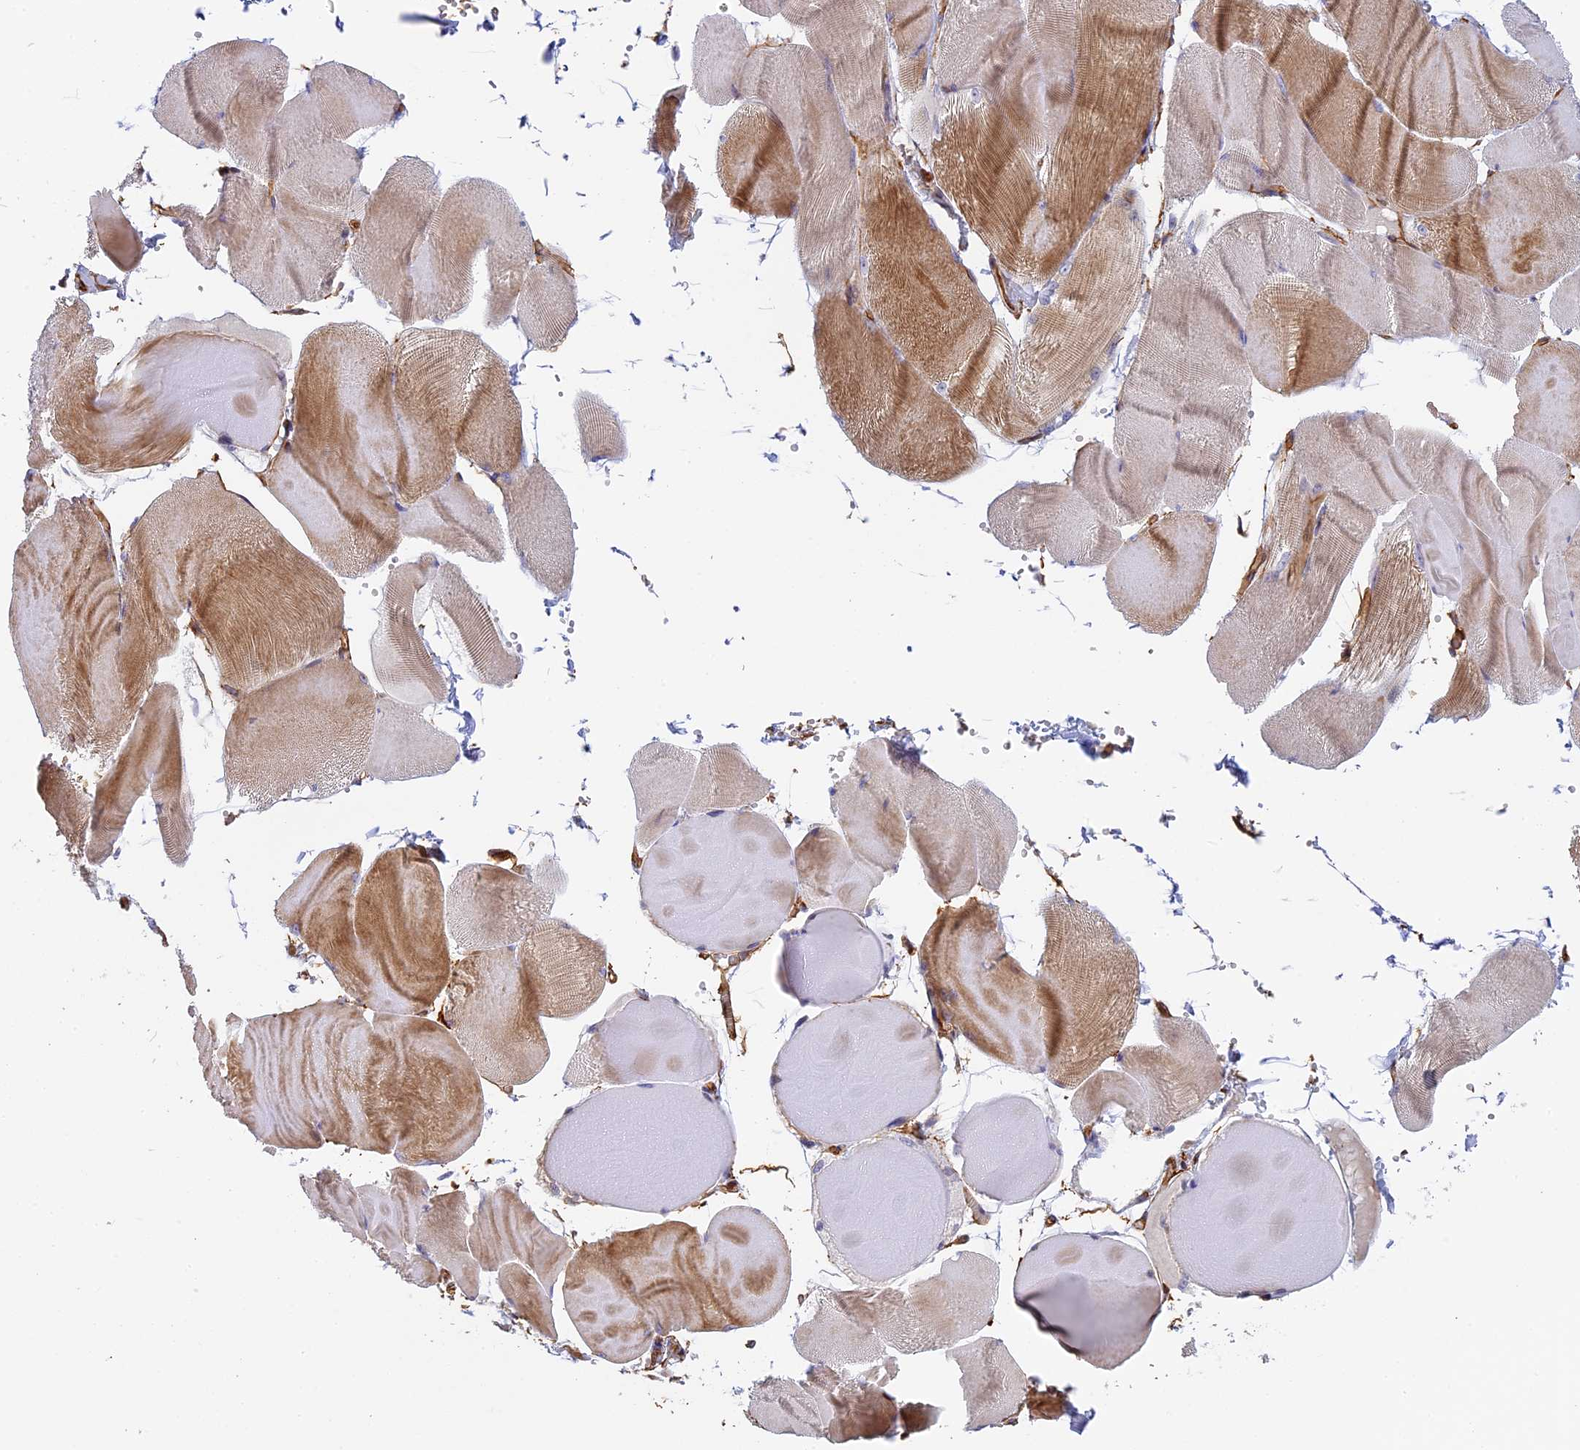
{"staining": {"intensity": "moderate", "quantity": "25%-75%", "location": "cytoplasmic/membranous"}, "tissue": "skeletal muscle", "cell_type": "Myocytes", "image_type": "normal", "snomed": [{"axis": "morphology", "description": "Normal tissue, NOS"}, {"axis": "morphology", "description": "Basal cell carcinoma"}, {"axis": "topography", "description": "Skeletal muscle"}], "caption": "This histopathology image demonstrates benign skeletal muscle stained with immunohistochemistry to label a protein in brown. The cytoplasmic/membranous of myocytes show moderate positivity for the protein. Nuclei are counter-stained blue.", "gene": "CNBD2", "patient": {"sex": "female", "age": 64}}